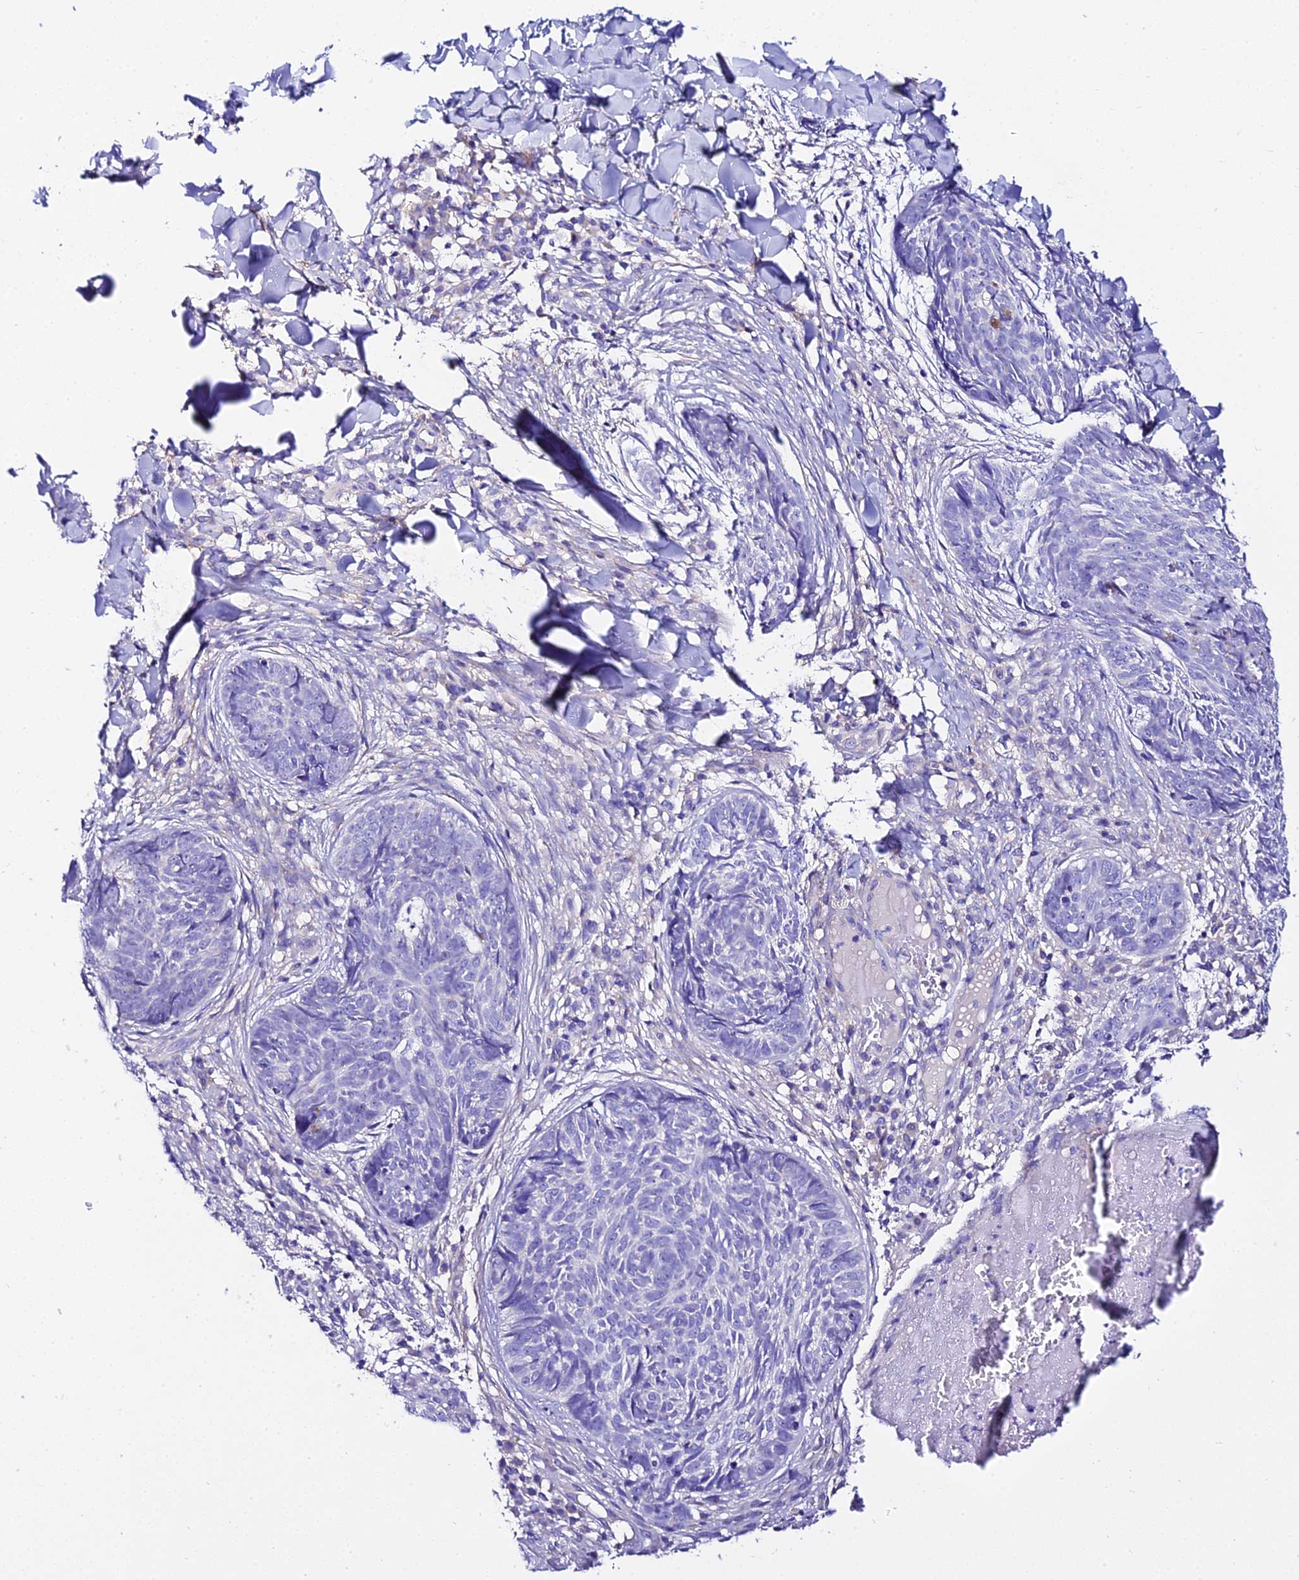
{"staining": {"intensity": "negative", "quantity": "none", "location": "none"}, "tissue": "skin cancer", "cell_type": "Tumor cells", "image_type": "cancer", "snomed": [{"axis": "morphology", "description": "Basal cell carcinoma"}, {"axis": "topography", "description": "Skin"}], "caption": "Basal cell carcinoma (skin) stained for a protein using immunohistochemistry (IHC) reveals no staining tumor cells.", "gene": "TMEM117", "patient": {"sex": "female", "age": 61}}